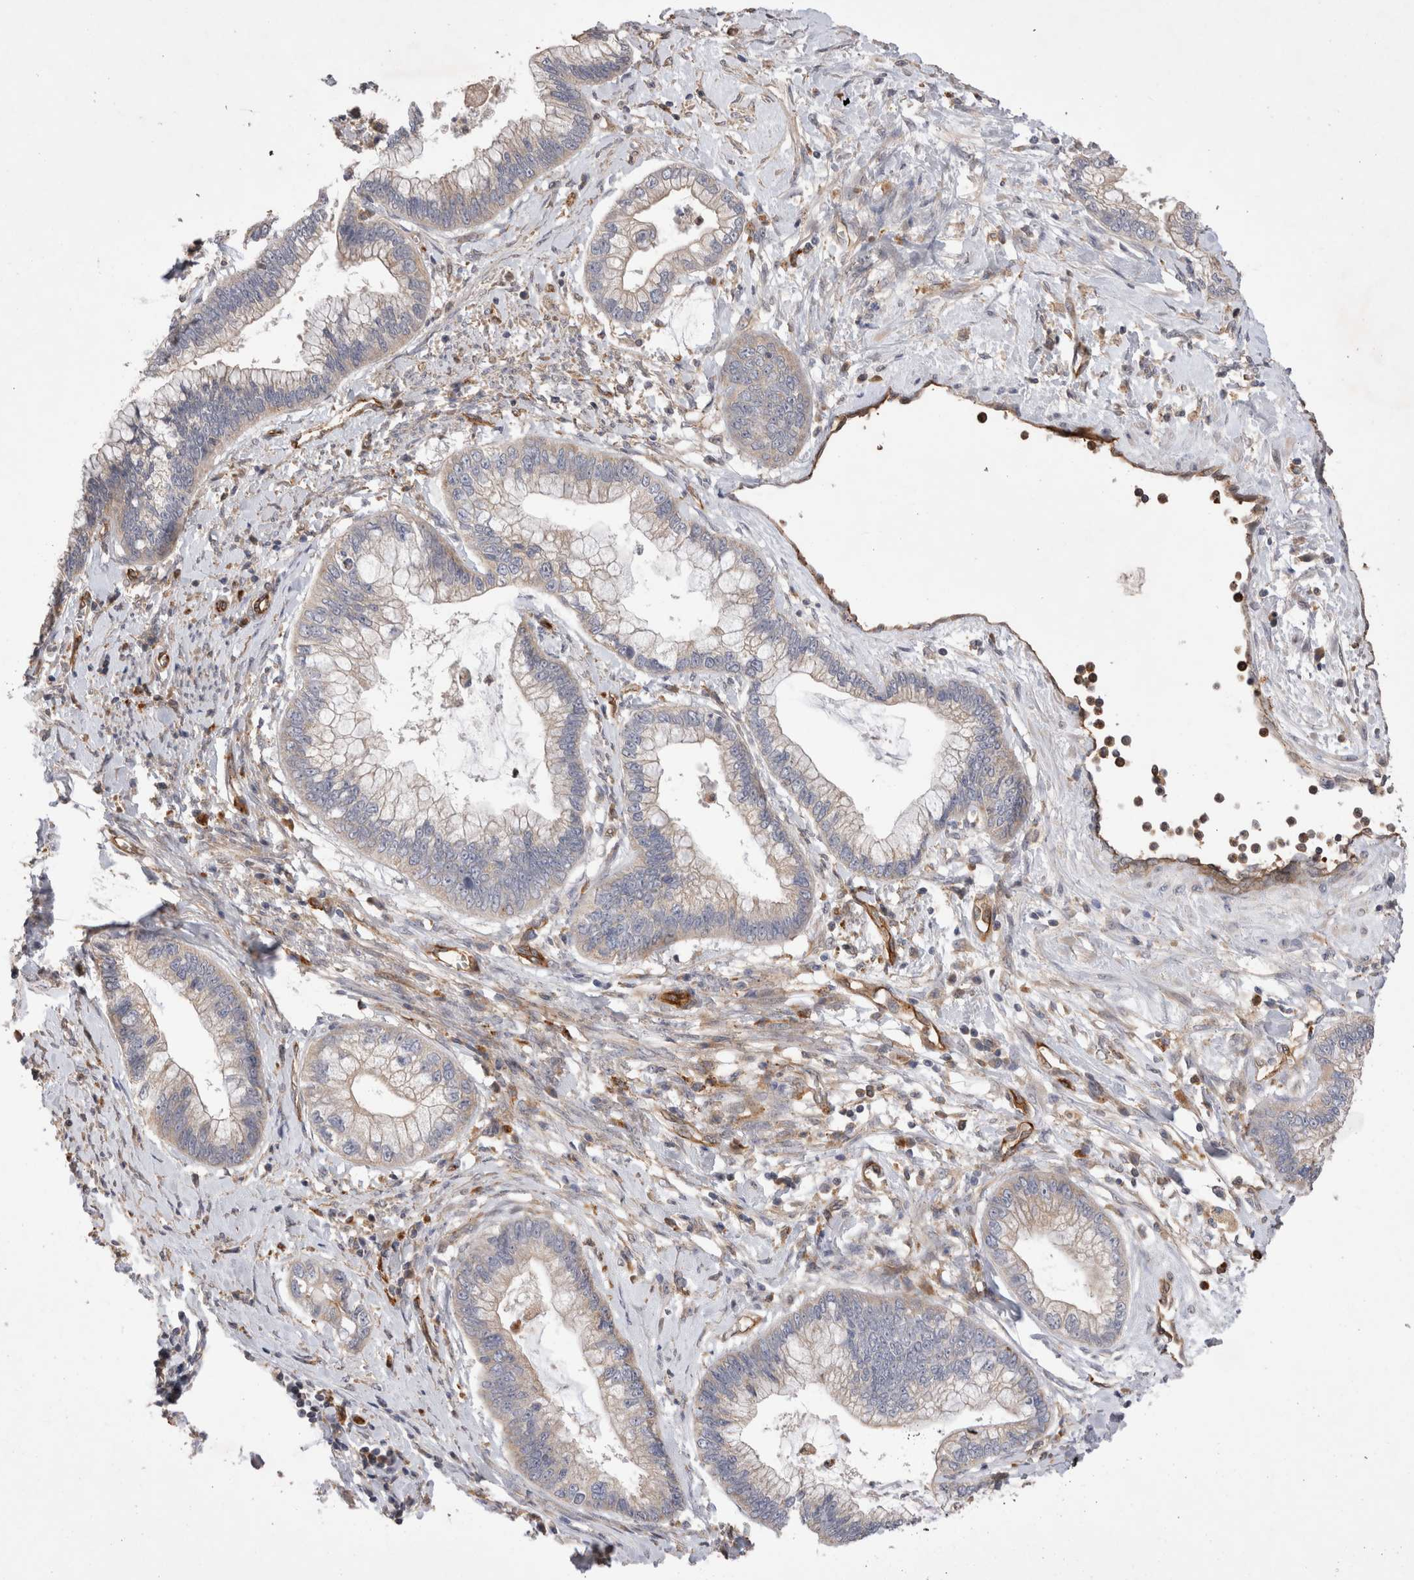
{"staining": {"intensity": "weak", "quantity": "<25%", "location": "cytoplasmic/membranous"}, "tissue": "cervical cancer", "cell_type": "Tumor cells", "image_type": "cancer", "snomed": [{"axis": "morphology", "description": "Adenocarcinoma, NOS"}, {"axis": "topography", "description": "Cervix"}], "caption": "An IHC image of cervical cancer (adenocarcinoma) is shown. There is no staining in tumor cells of cervical cancer (adenocarcinoma). (DAB immunohistochemistry visualized using brightfield microscopy, high magnification).", "gene": "BNIP2", "patient": {"sex": "female", "age": 44}}